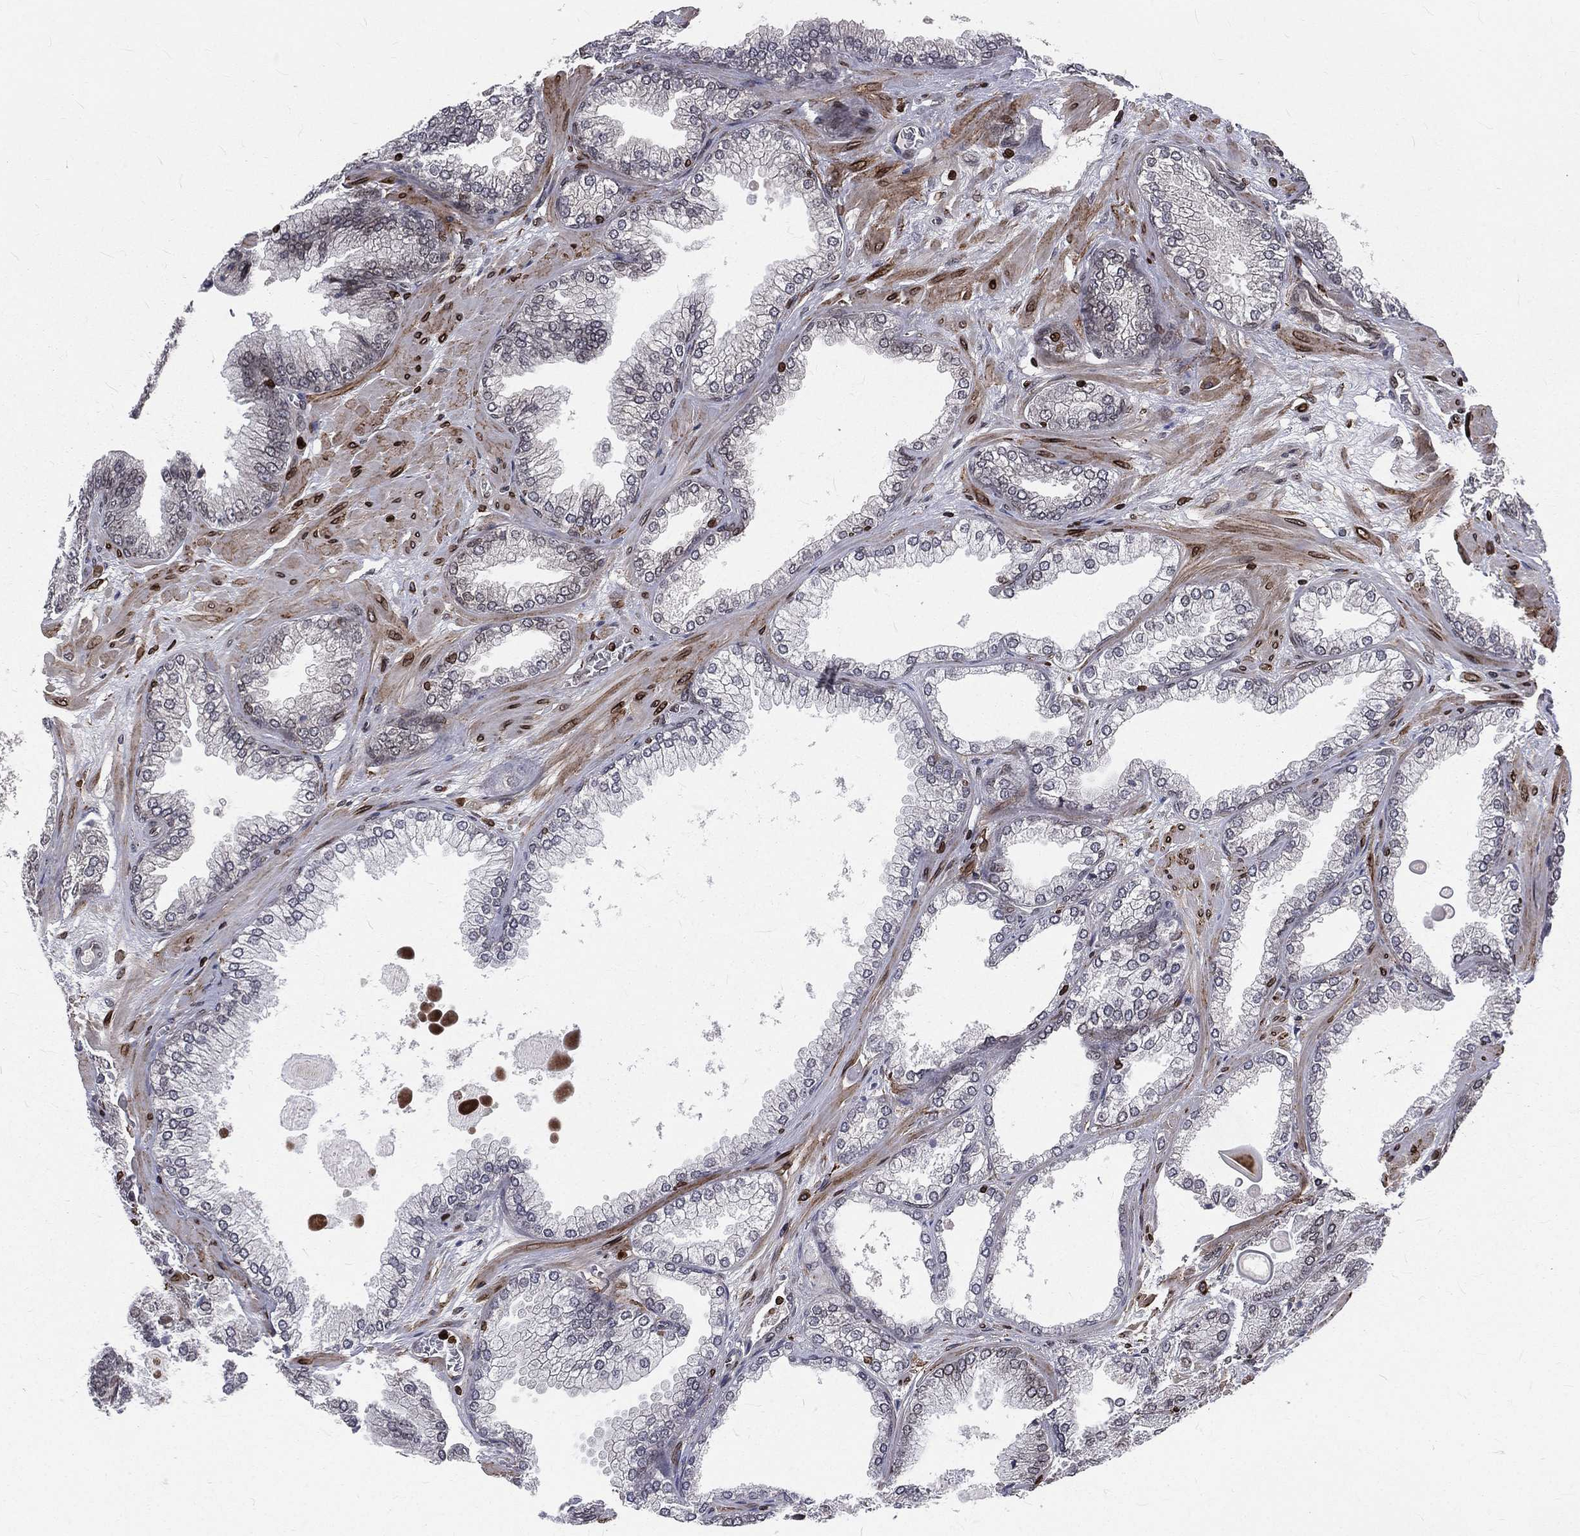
{"staining": {"intensity": "negative", "quantity": "none", "location": "none"}, "tissue": "prostate cancer", "cell_type": "Tumor cells", "image_type": "cancer", "snomed": [{"axis": "morphology", "description": "Adenocarcinoma, Low grade"}, {"axis": "topography", "description": "Prostate"}], "caption": "Immunohistochemistry (IHC) micrograph of prostate cancer stained for a protein (brown), which shows no positivity in tumor cells. (Immunohistochemistry (IHC), brightfield microscopy, high magnification).", "gene": "LBR", "patient": {"sex": "male", "age": 72}}